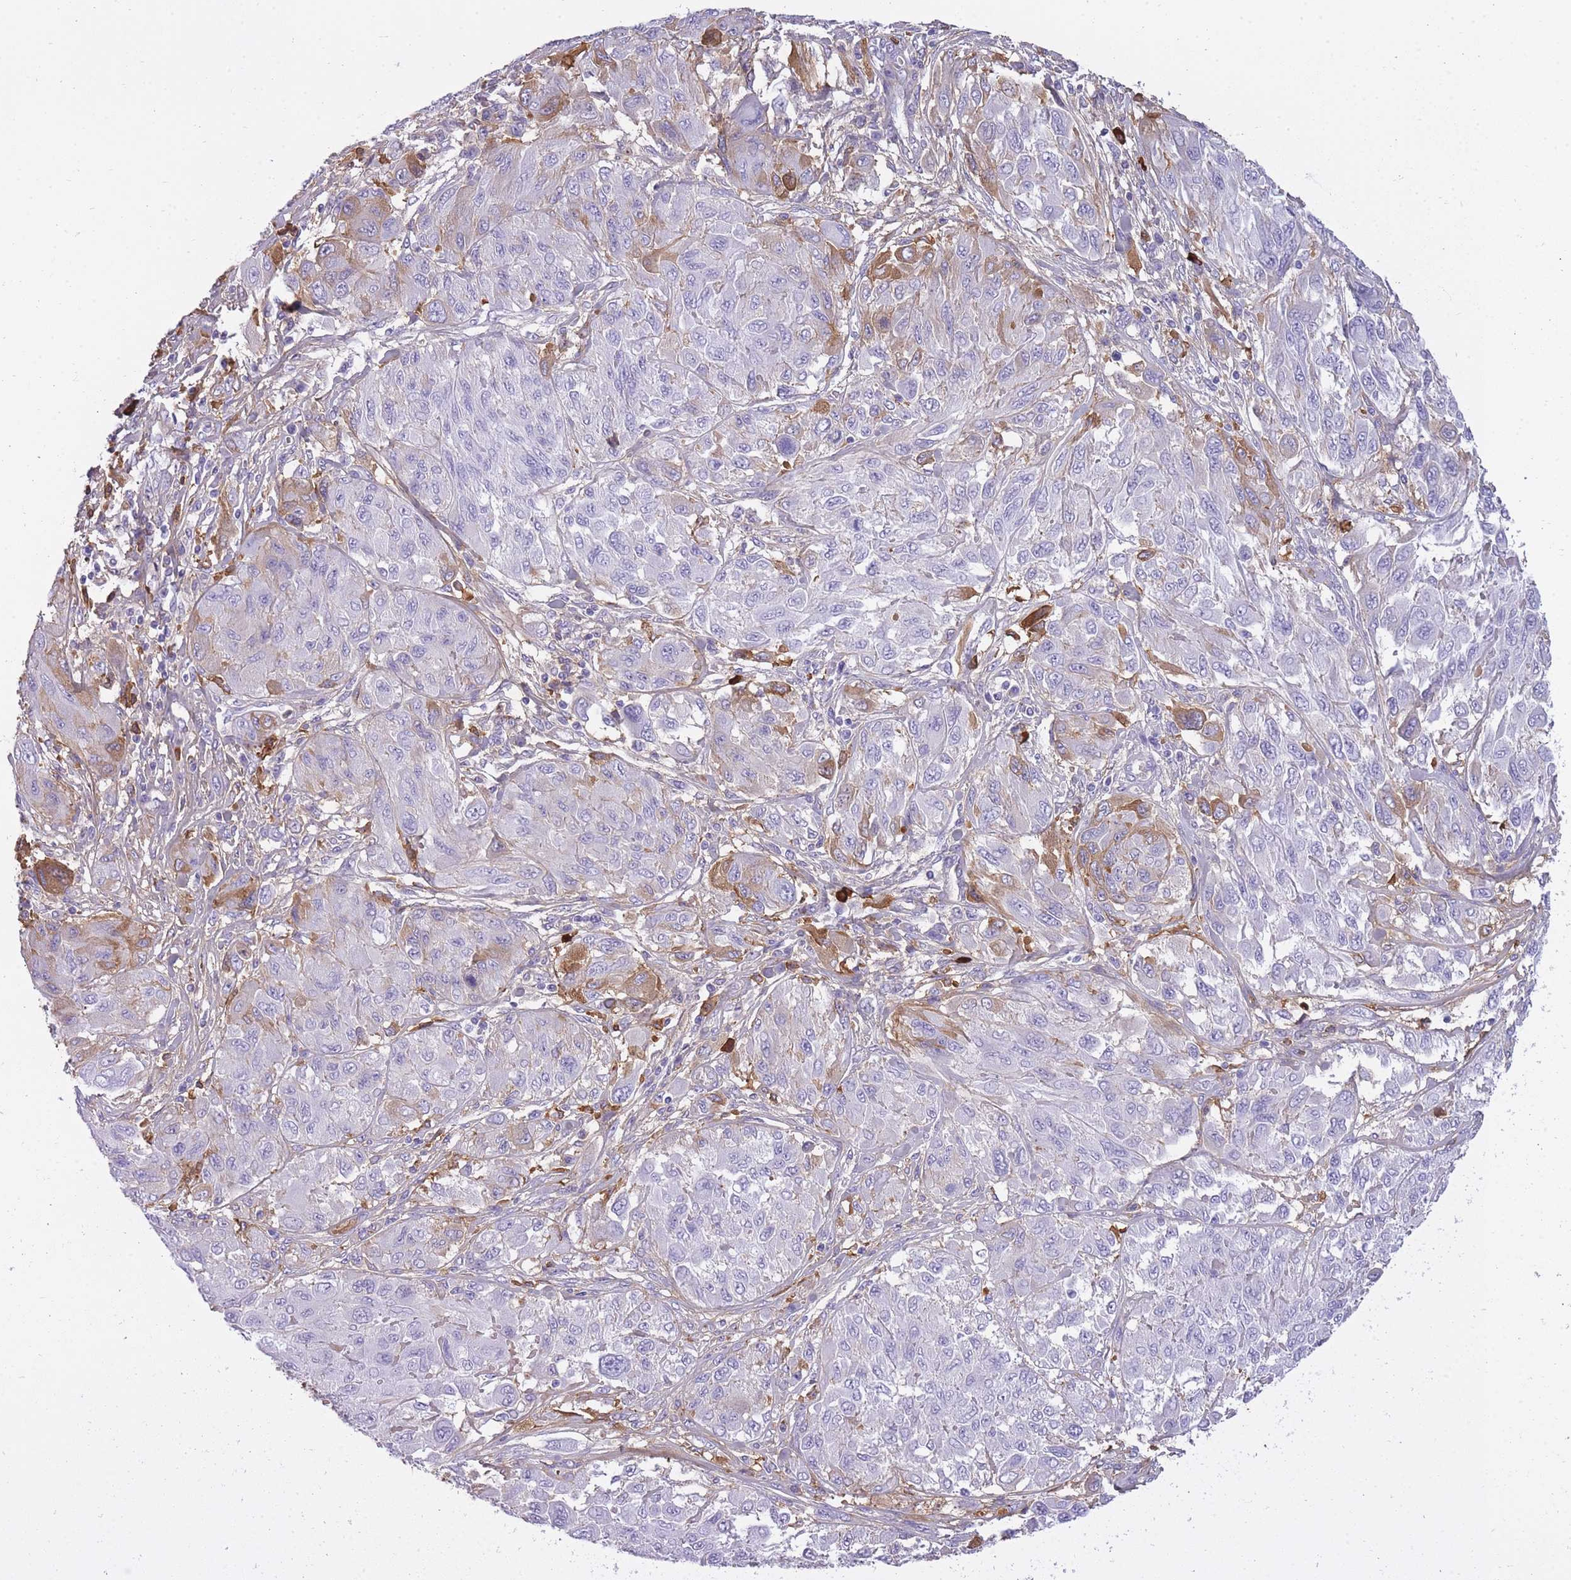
{"staining": {"intensity": "moderate", "quantity": "<25%", "location": "cytoplasmic/membranous"}, "tissue": "melanoma", "cell_type": "Tumor cells", "image_type": "cancer", "snomed": [{"axis": "morphology", "description": "Malignant melanoma, NOS"}, {"axis": "topography", "description": "Skin"}], "caption": "This is an image of IHC staining of melanoma, which shows moderate staining in the cytoplasmic/membranous of tumor cells.", "gene": "IGKV1D-42", "patient": {"sex": "female", "age": 91}}